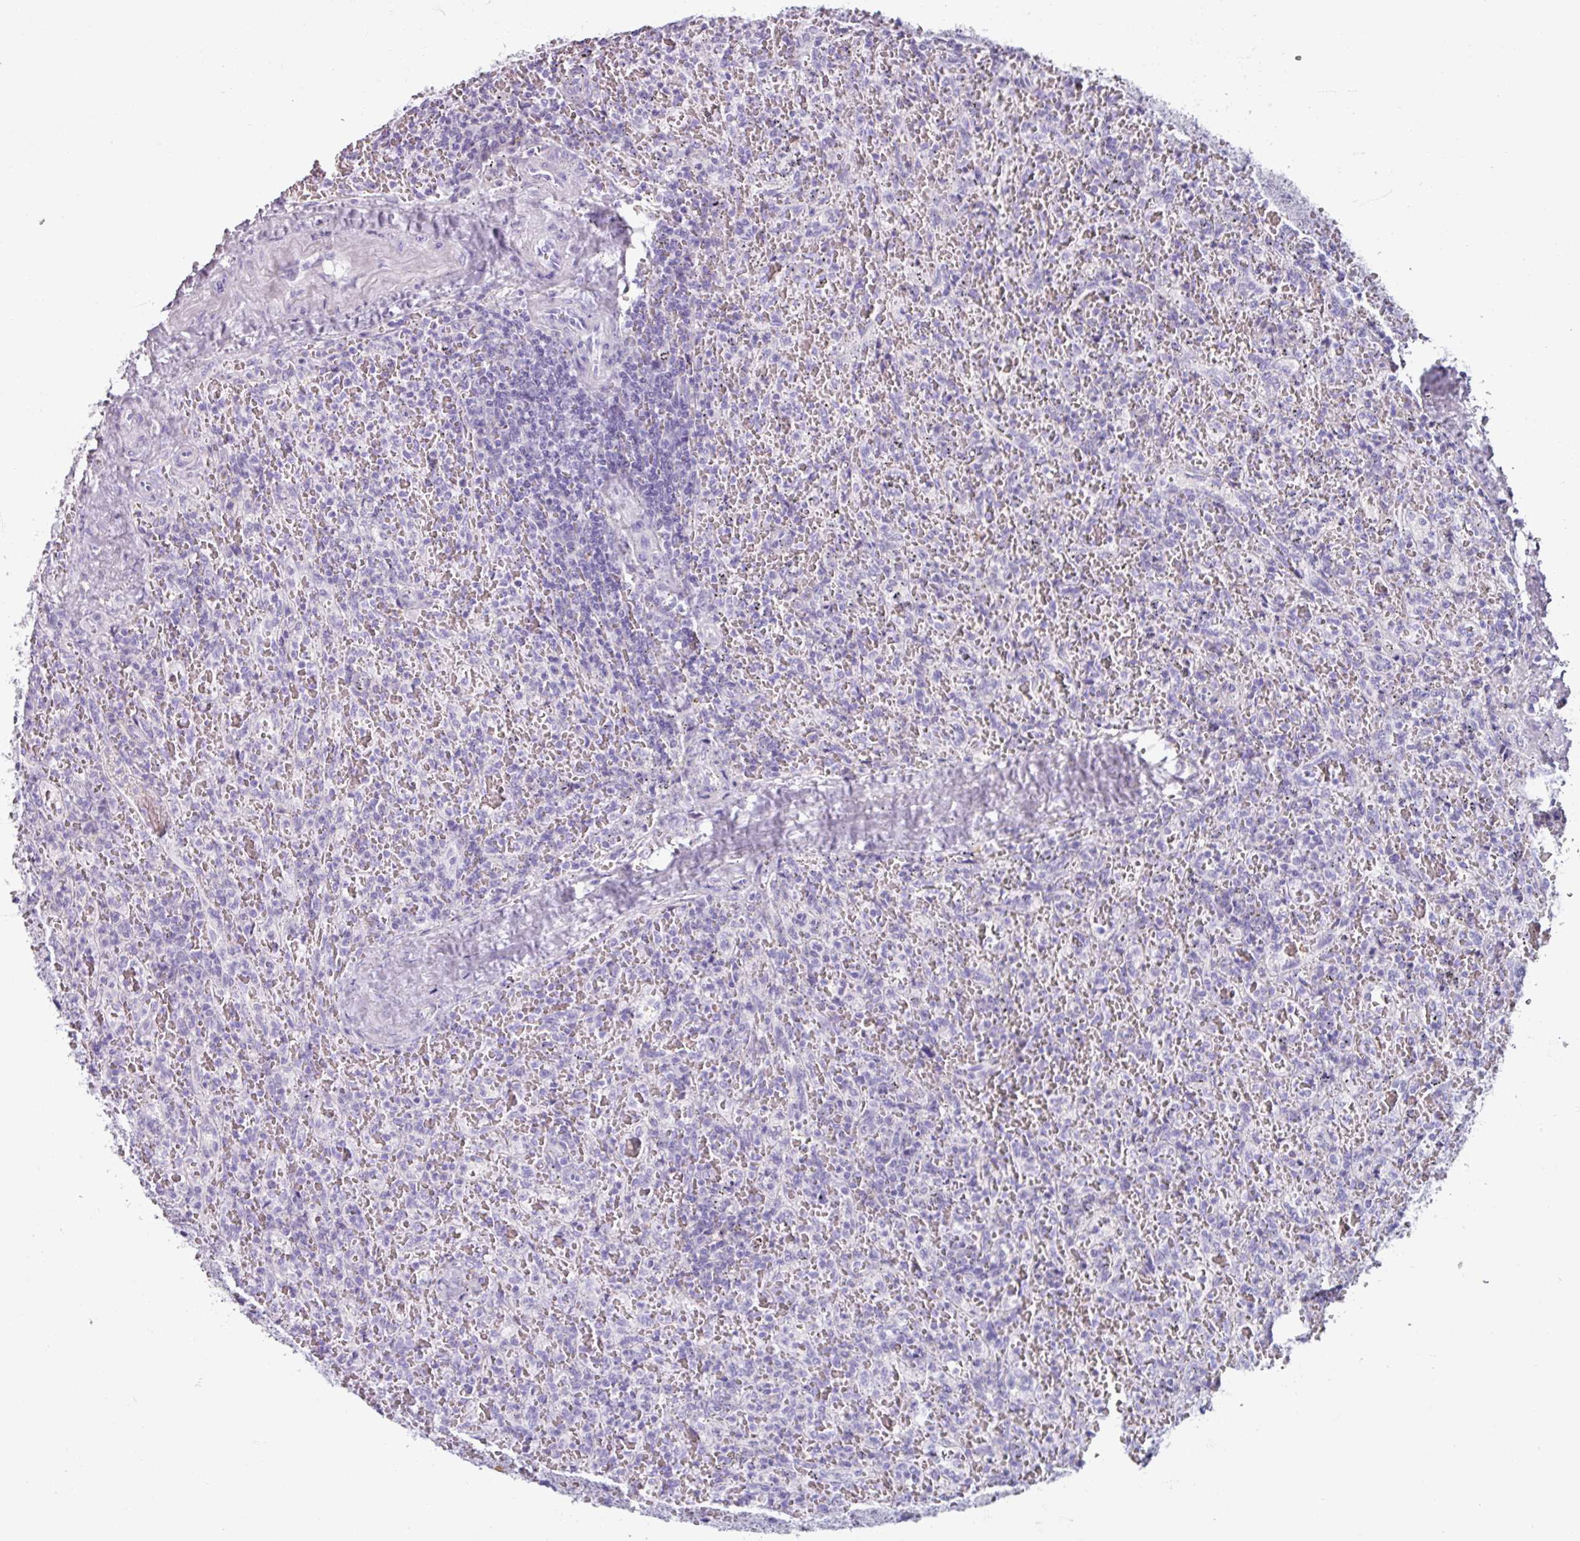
{"staining": {"intensity": "negative", "quantity": "none", "location": "none"}, "tissue": "lymphoma", "cell_type": "Tumor cells", "image_type": "cancer", "snomed": [{"axis": "morphology", "description": "Malignant lymphoma, non-Hodgkin's type, Low grade"}, {"axis": "topography", "description": "Spleen"}], "caption": "This is an immunohistochemistry photomicrograph of low-grade malignant lymphoma, non-Hodgkin's type. There is no expression in tumor cells.", "gene": "SPESP1", "patient": {"sex": "female", "age": 64}}